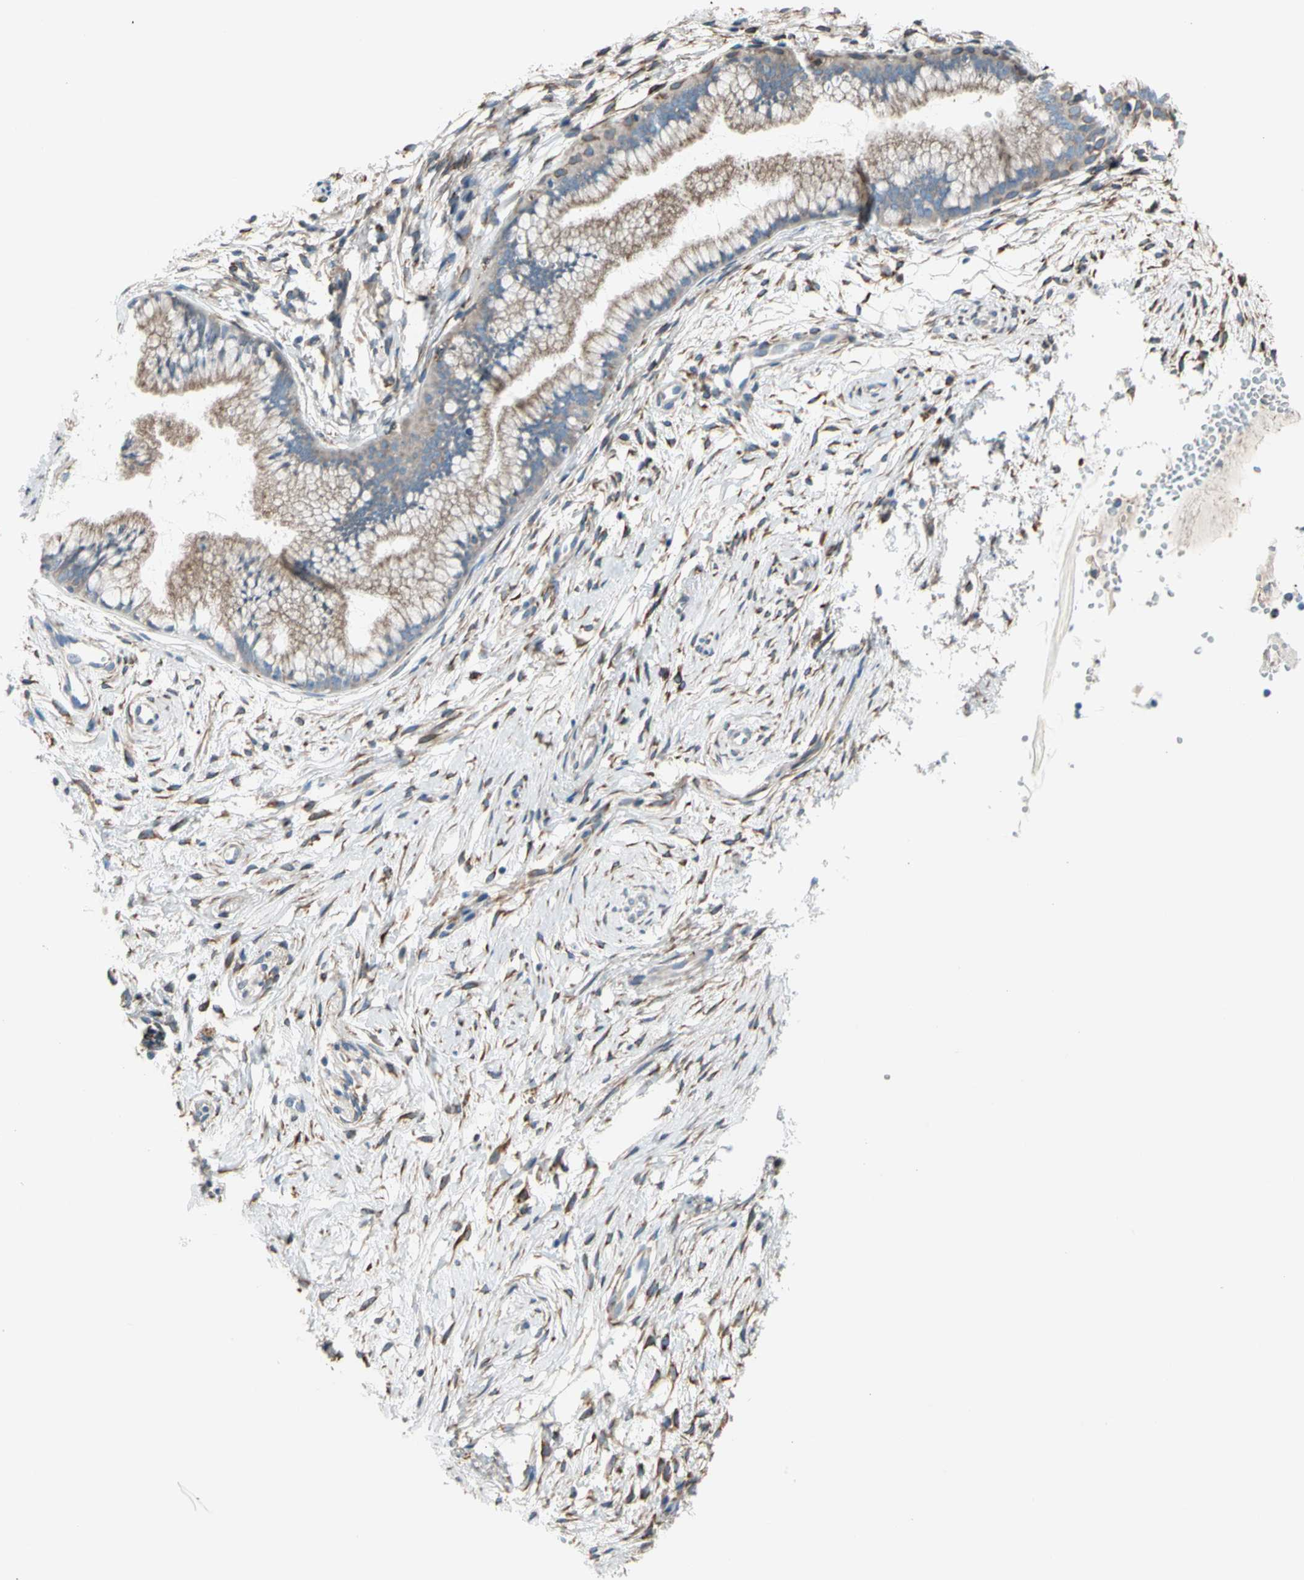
{"staining": {"intensity": "weak", "quantity": ">75%", "location": "cytoplasmic/membranous"}, "tissue": "cervix", "cell_type": "Glandular cells", "image_type": "normal", "snomed": [{"axis": "morphology", "description": "Normal tissue, NOS"}, {"axis": "topography", "description": "Cervix"}], "caption": "DAB (3,3'-diaminobenzidine) immunohistochemical staining of normal cervix exhibits weak cytoplasmic/membranous protein positivity in about >75% of glandular cells. (DAB (3,3'-diaminobenzidine) = brown stain, brightfield microscopy at high magnification).", "gene": "LRPAP1", "patient": {"sex": "female", "age": 39}}